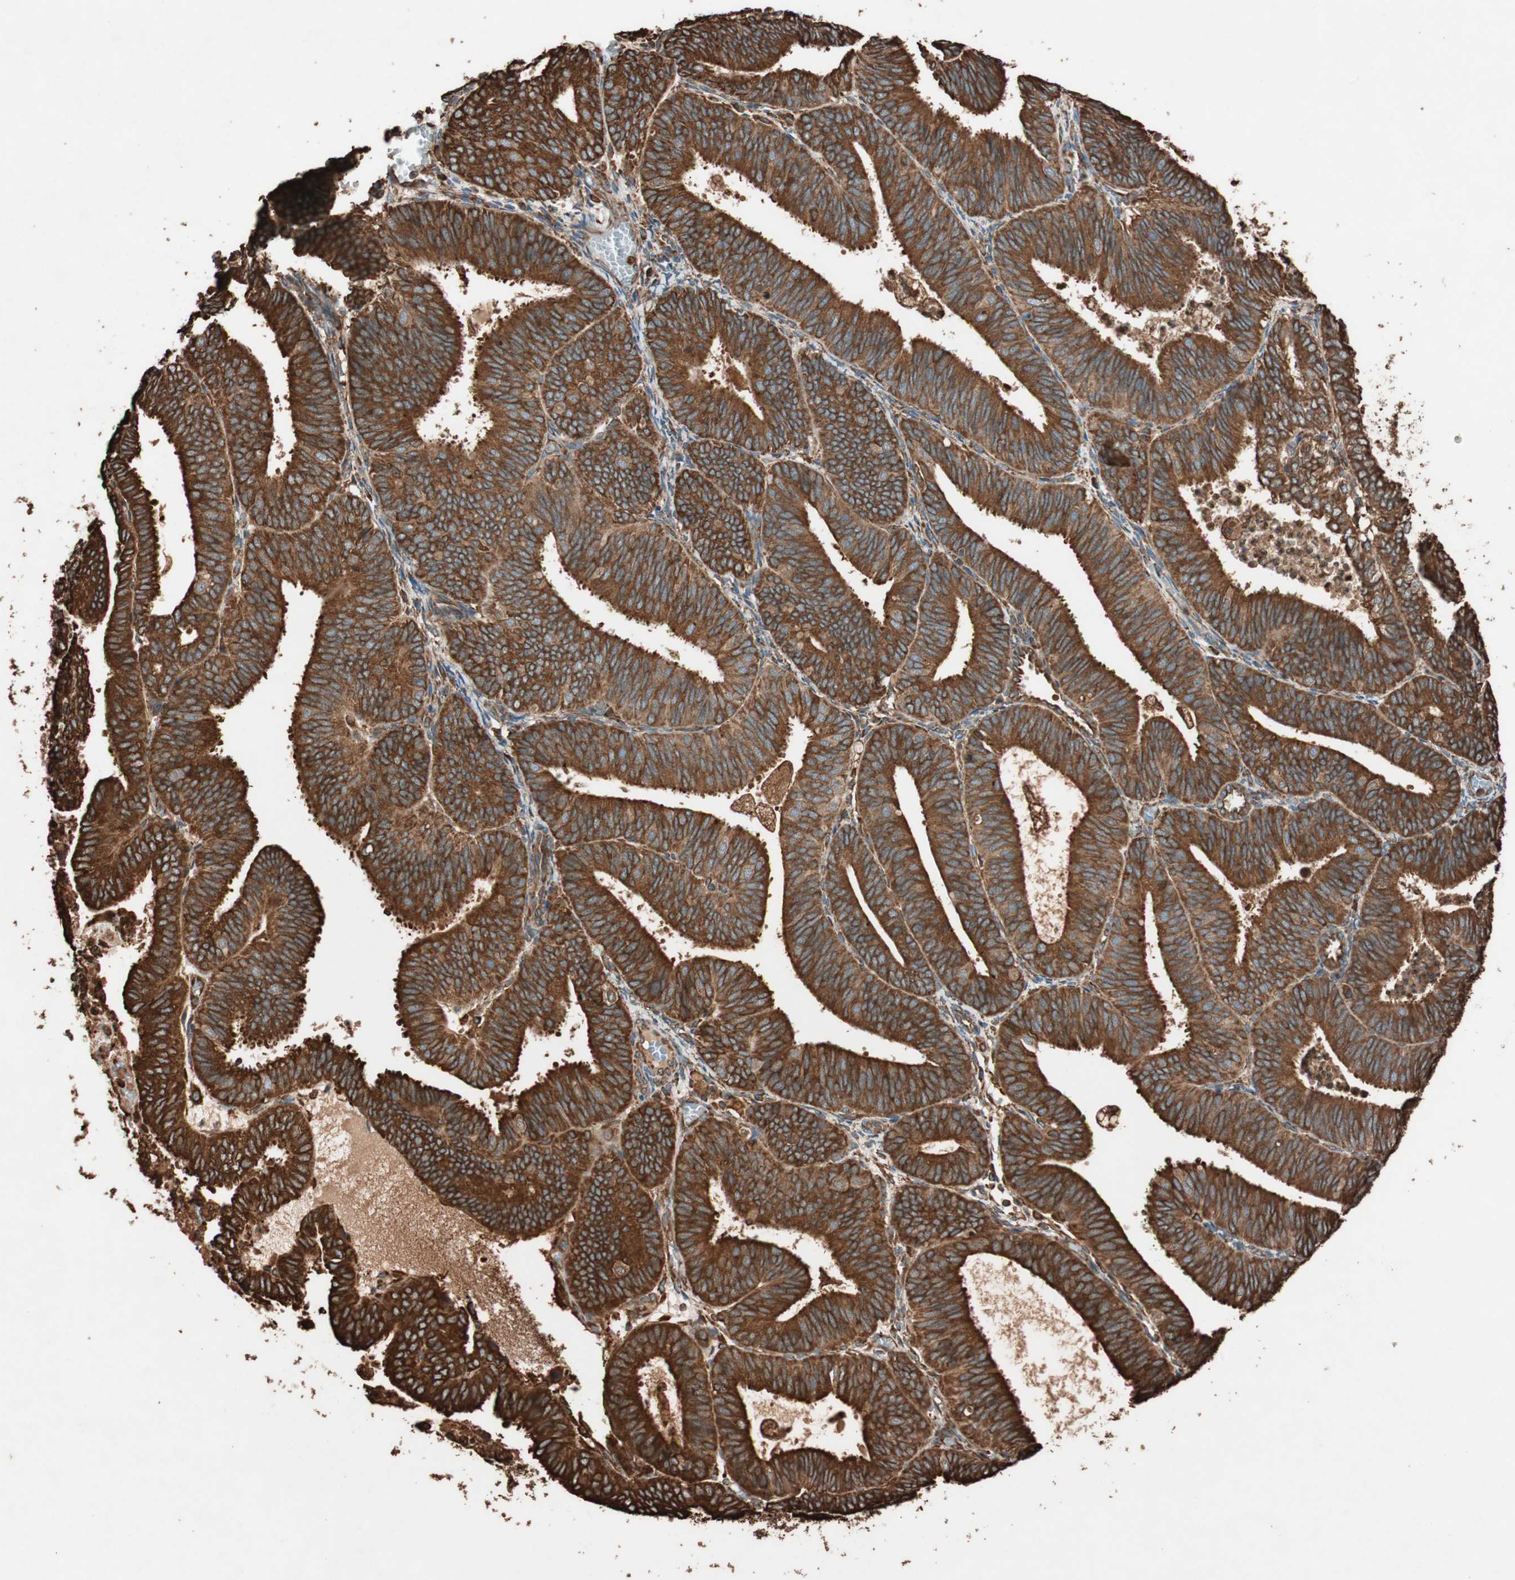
{"staining": {"intensity": "strong", "quantity": ">75%", "location": "cytoplasmic/membranous"}, "tissue": "endometrial cancer", "cell_type": "Tumor cells", "image_type": "cancer", "snomed": [{"axis": "morphology", "description": "Adenocarcinoma, NOS"}, {"axis": "topography", "description": "Uterus"}], "caption": "Endometrial cancer stained with immunohistochemistry shows strong cytoplasmic/membranous expression in about >75% of tumor cells. The staining was performed using DAB (3,3'-diaminobenzidine), with brown indicating positive protein expression. Nuclei are stained blue with hematoxylin.", "gene": "VEGFA", "patient": {"sex": "female", "age": 60}}